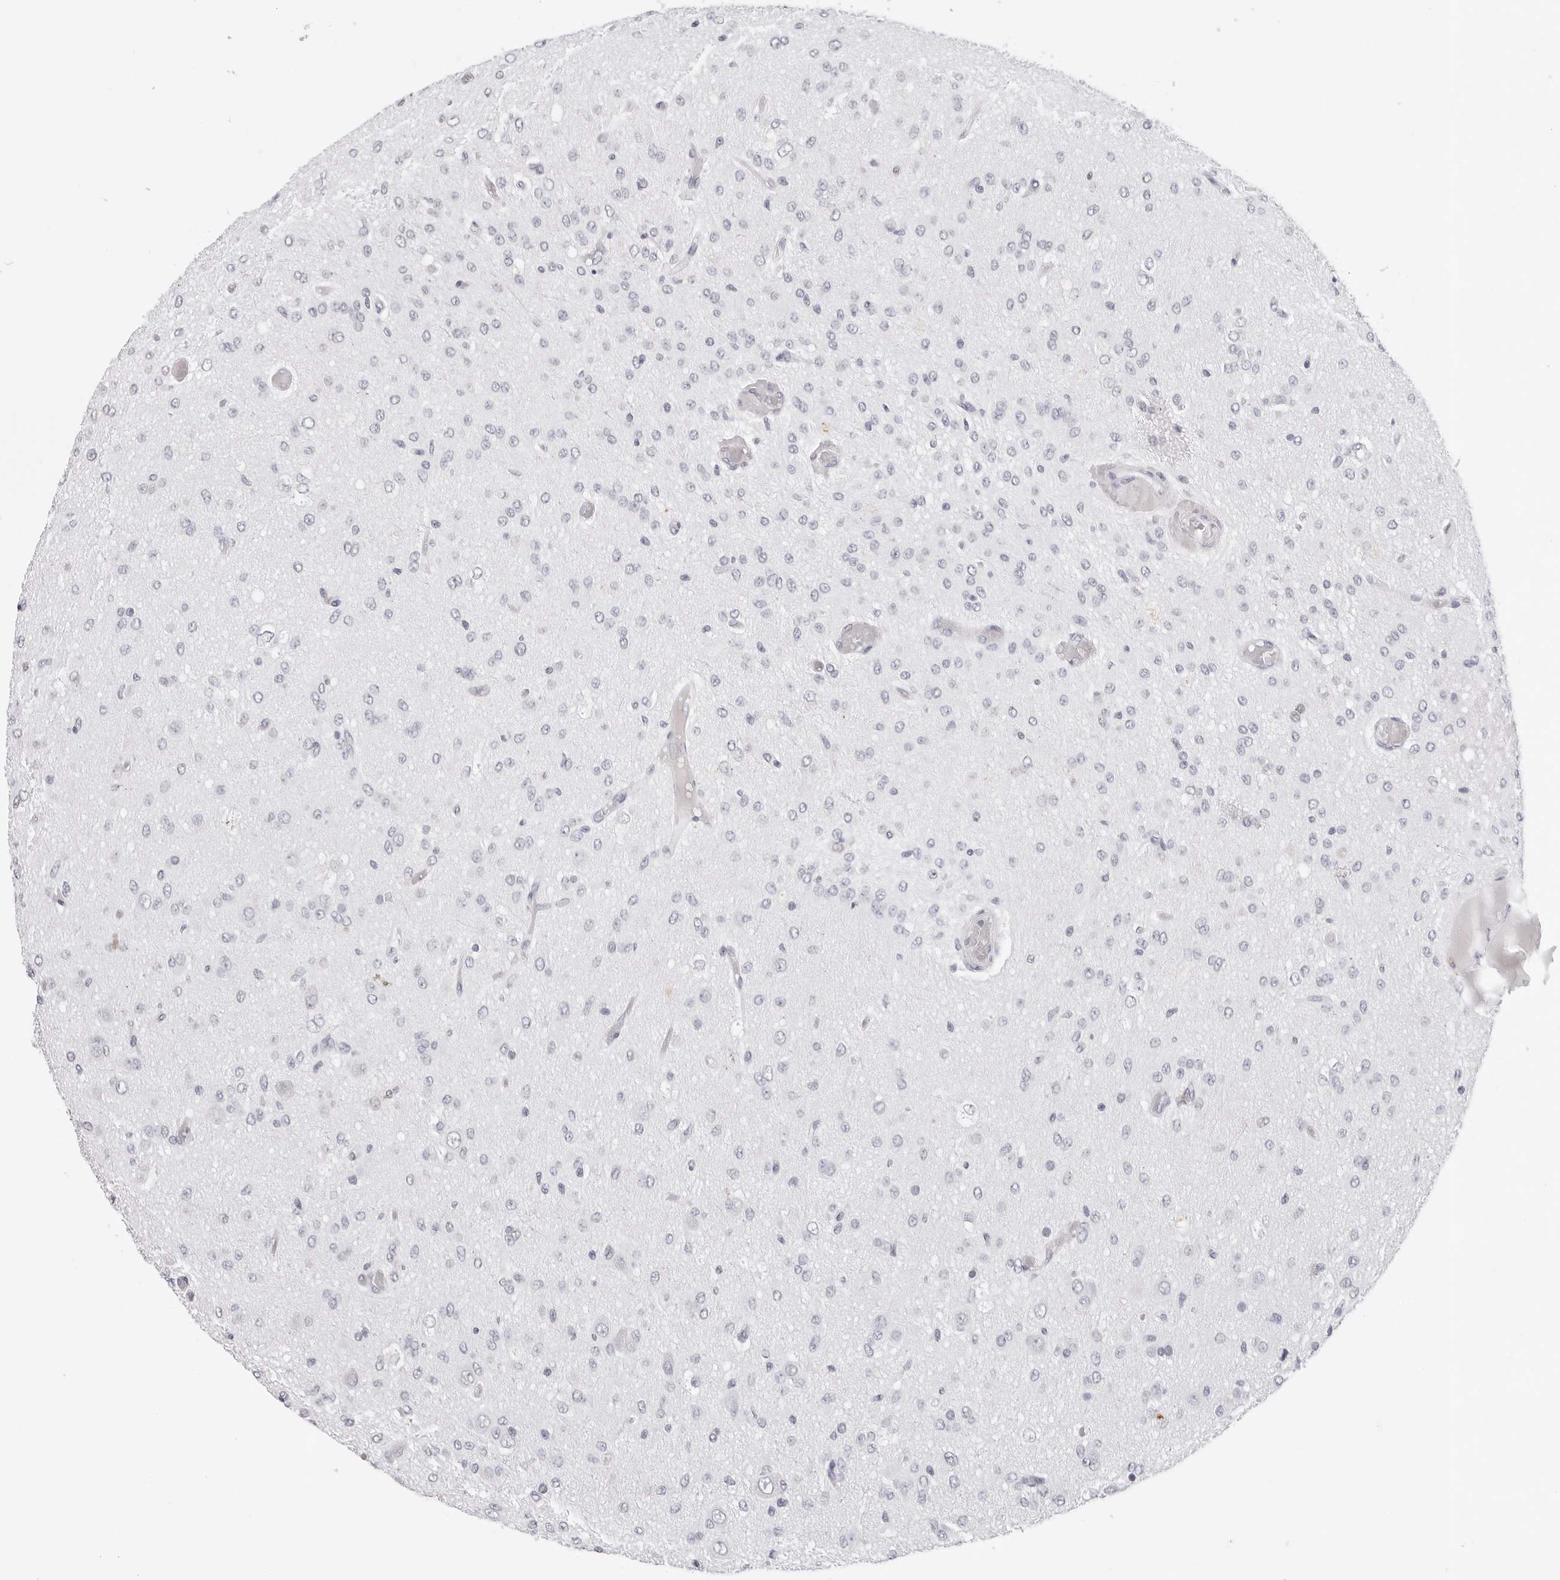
{"staining": {"intensity": "negative", "quantity": "none", "location": "none"}, "tissue": "glioma", "cell_type": "Tumor cells", "image_type": "cancer", "snomed": [{"axis": "morphology", "description": "Glioma, malignant, High grade"}, {"axis": "topography", "description": "Brain"}], "caption": "This is an immunohistochemistry micrograph of malignant glioma (high-grade). There is no positivity in tumor cells.", "gene": "CST5", "patient": {"sex": "female", "age": 59}}